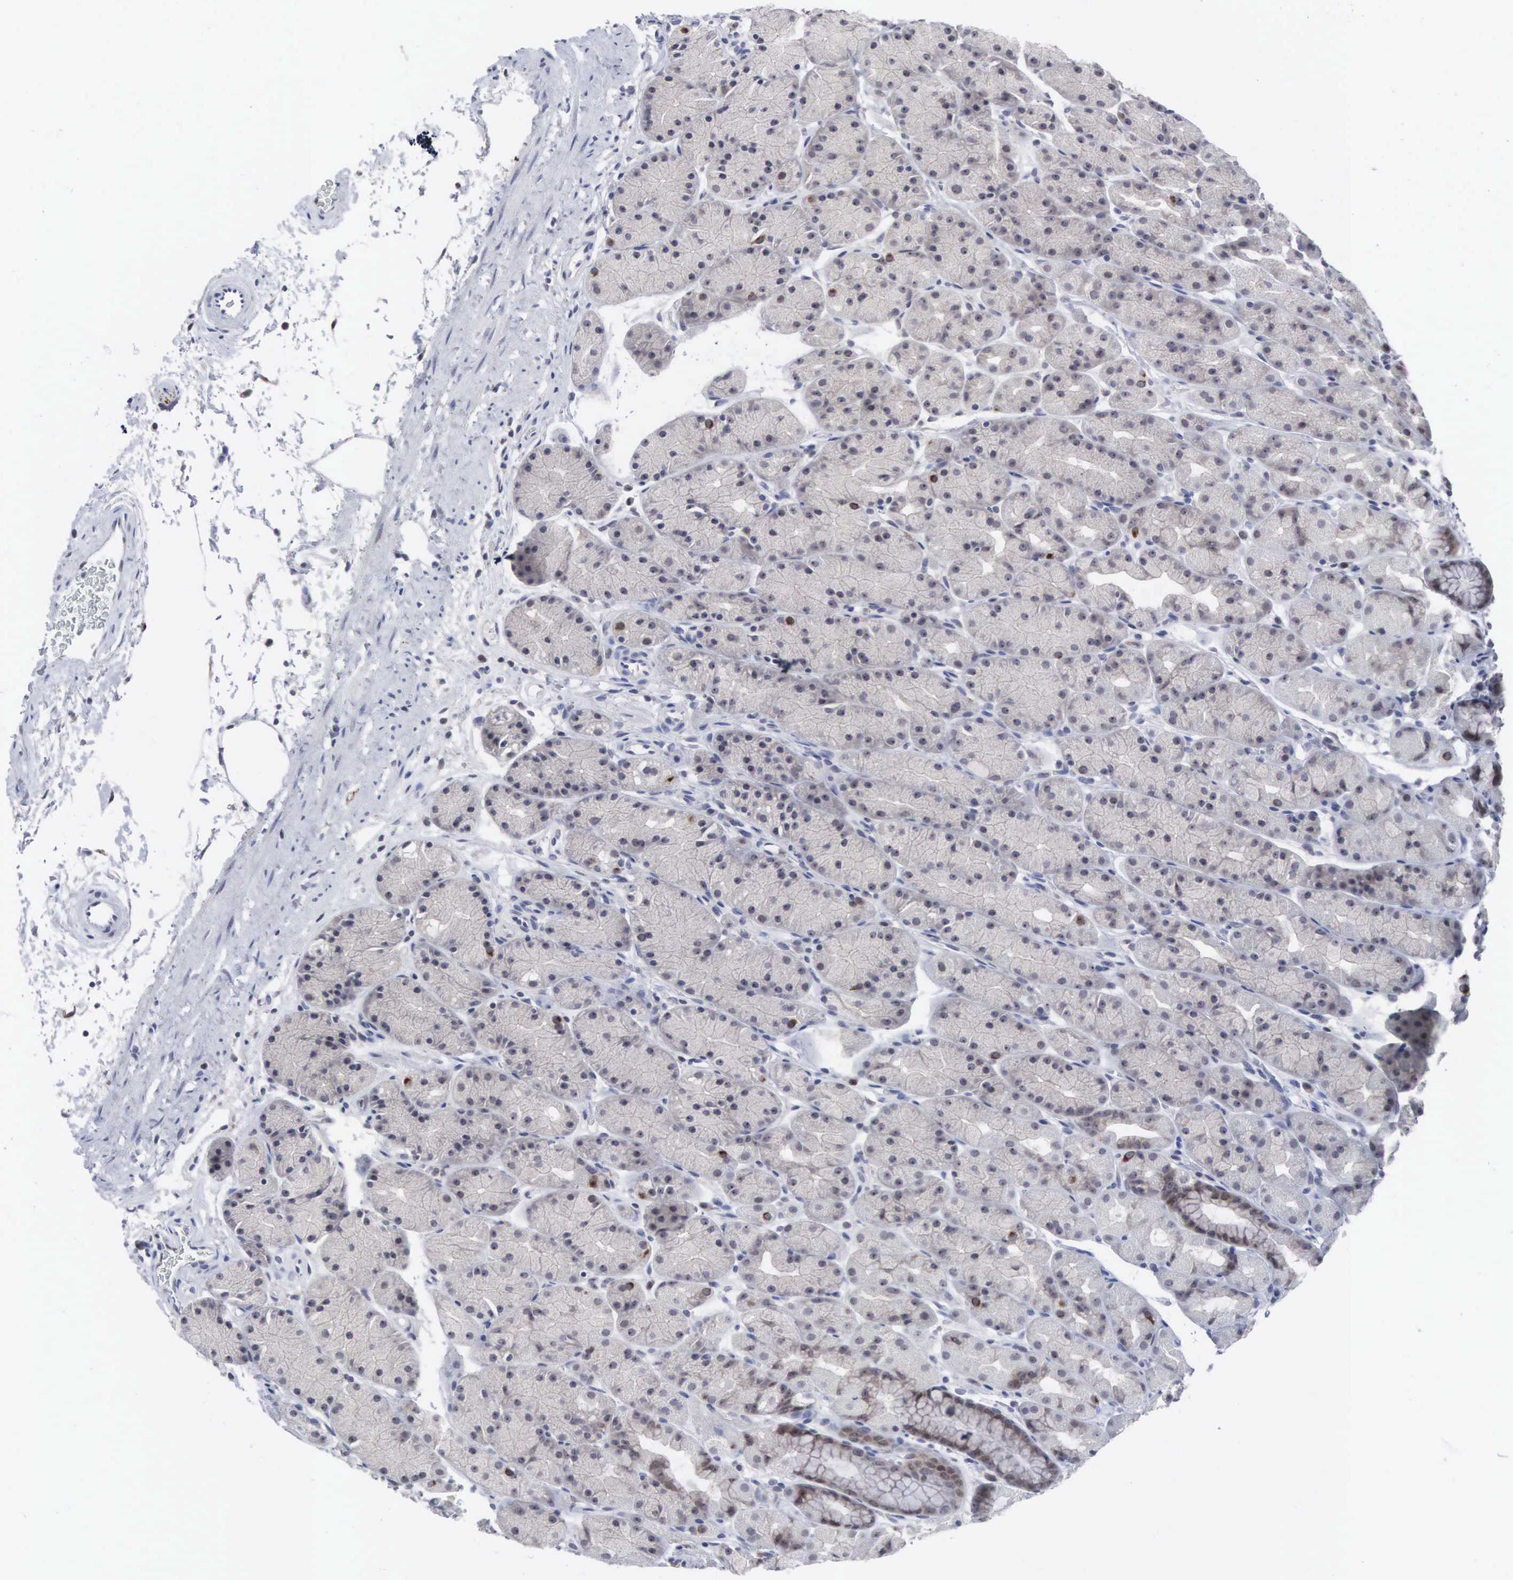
{"staining": {"intensity": "moderate", "quantity": "<25%", "location": "cytoplasmic/membranous"}, "tissue": "stomach", "cell_type": "Glandular cells", "image_type": "normal", "snomed": [{"axis": "morphology", "description": "Adenocarcinoma, NOS"}, {"axis": "topography", "description": "Stomach, upper"}], "caption": "A high-resolution histopathology image shows immunohistochemistry (IHC) staining of unremarkable stomach, which shows moderate cytoplasmic/membranous expression in about <25% of glandular cells.", "gene": "ACOT4", "patient": {"sex": "male", "age": 47}}